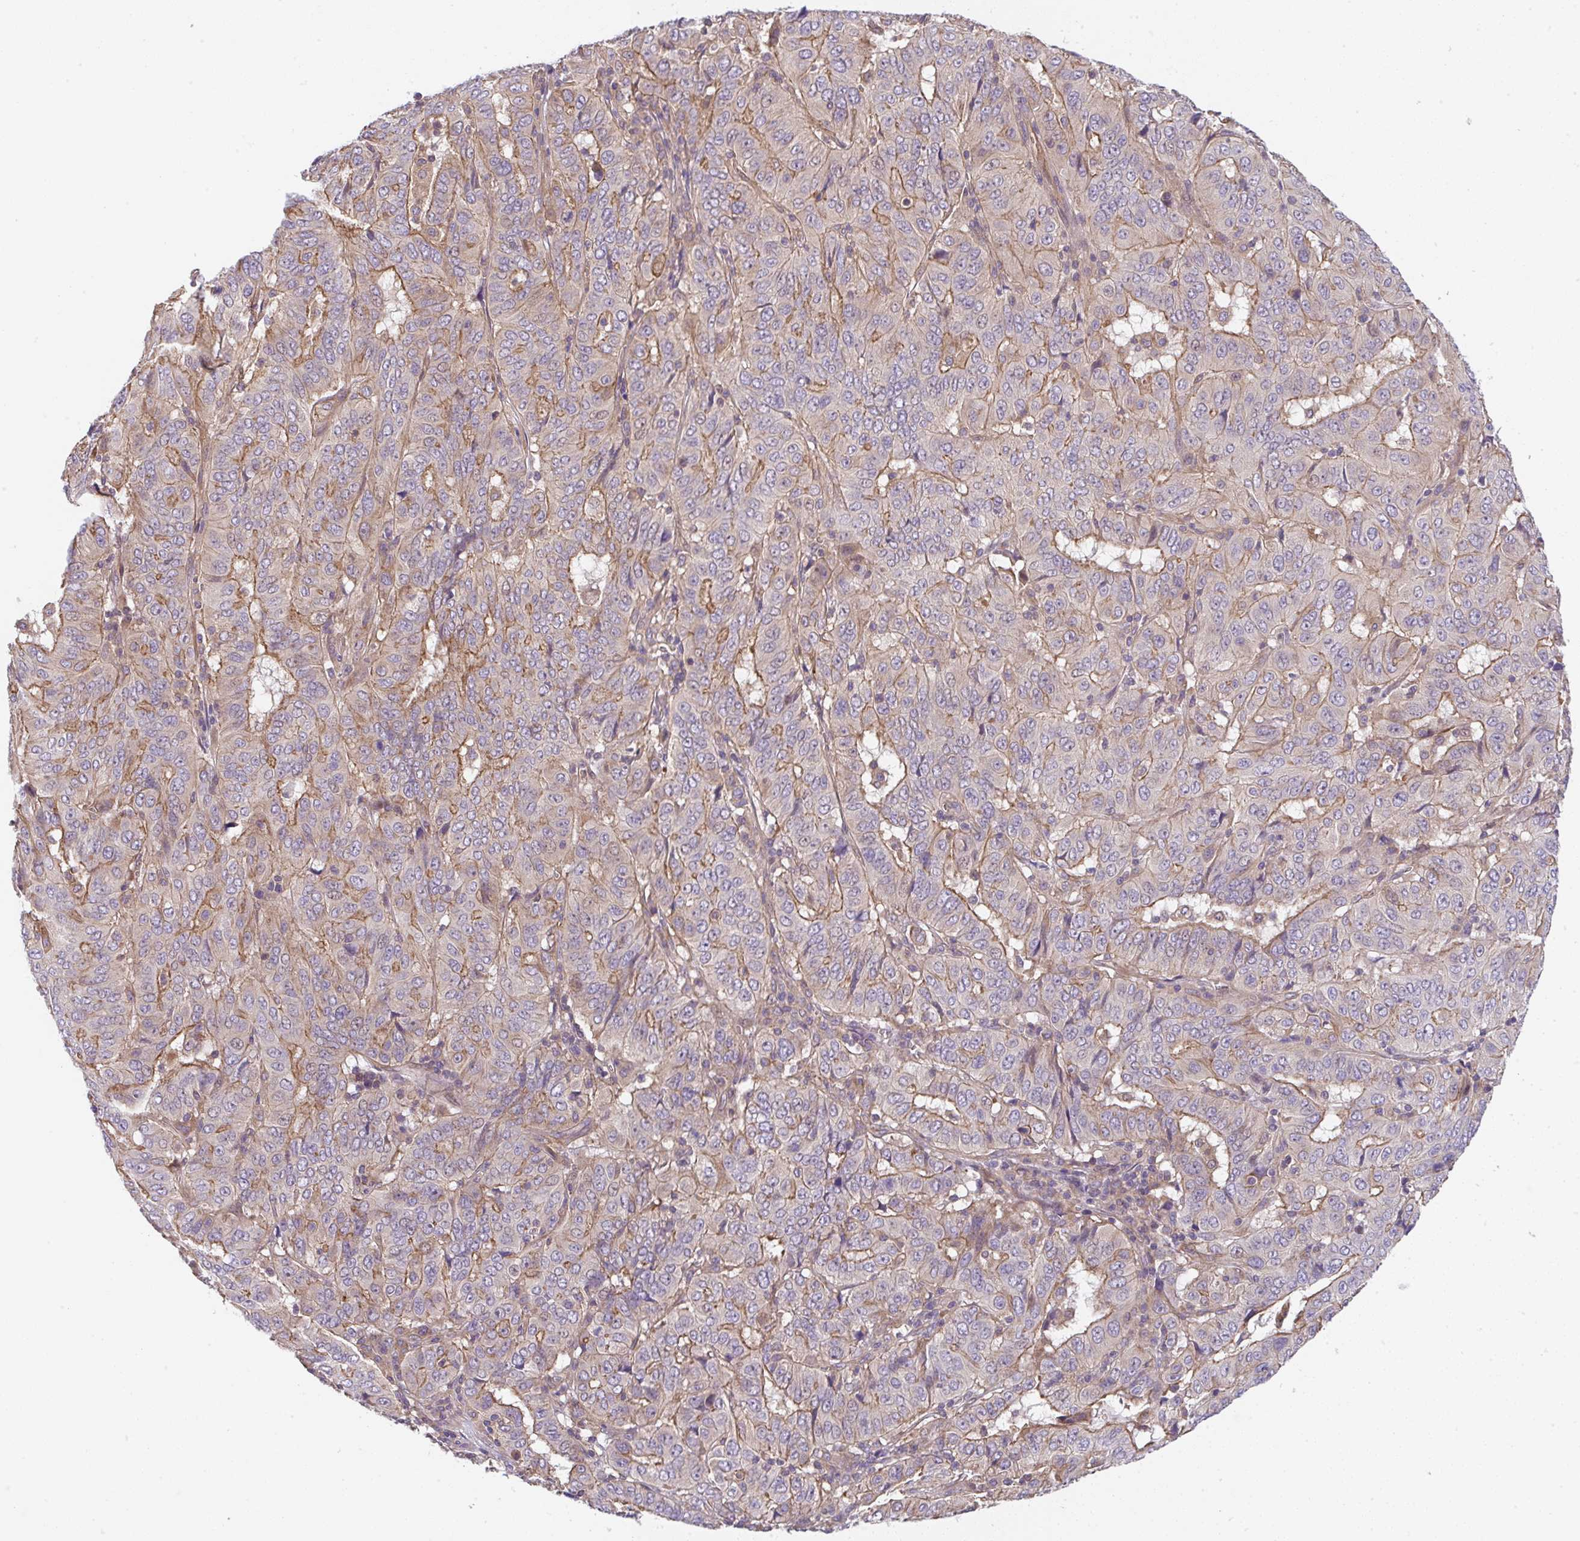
{"staining": {"intensity": "moderate", "quantity": "25%-75%", "location": "cytoplasmic/membranous"}, "tissue": "pancreatic cancer", "cell_type": "Tumor cells", "image_type": "cancer", "snomed": [{"axis": "morphology", "description": "Adenocarcinoma, NOS"}, {"axis": "topography", "description": "Pancreas"}], "caption": "Protein positivity by IHC displays moderate cytoplasmic/membranous positivity in about 25%-75% of tumor cells in adenocarcinoma (pancreatic). Nuclei are stained in blue.", "gene": "ZNF696", "patient": {"sex": "male", "age": 63}}